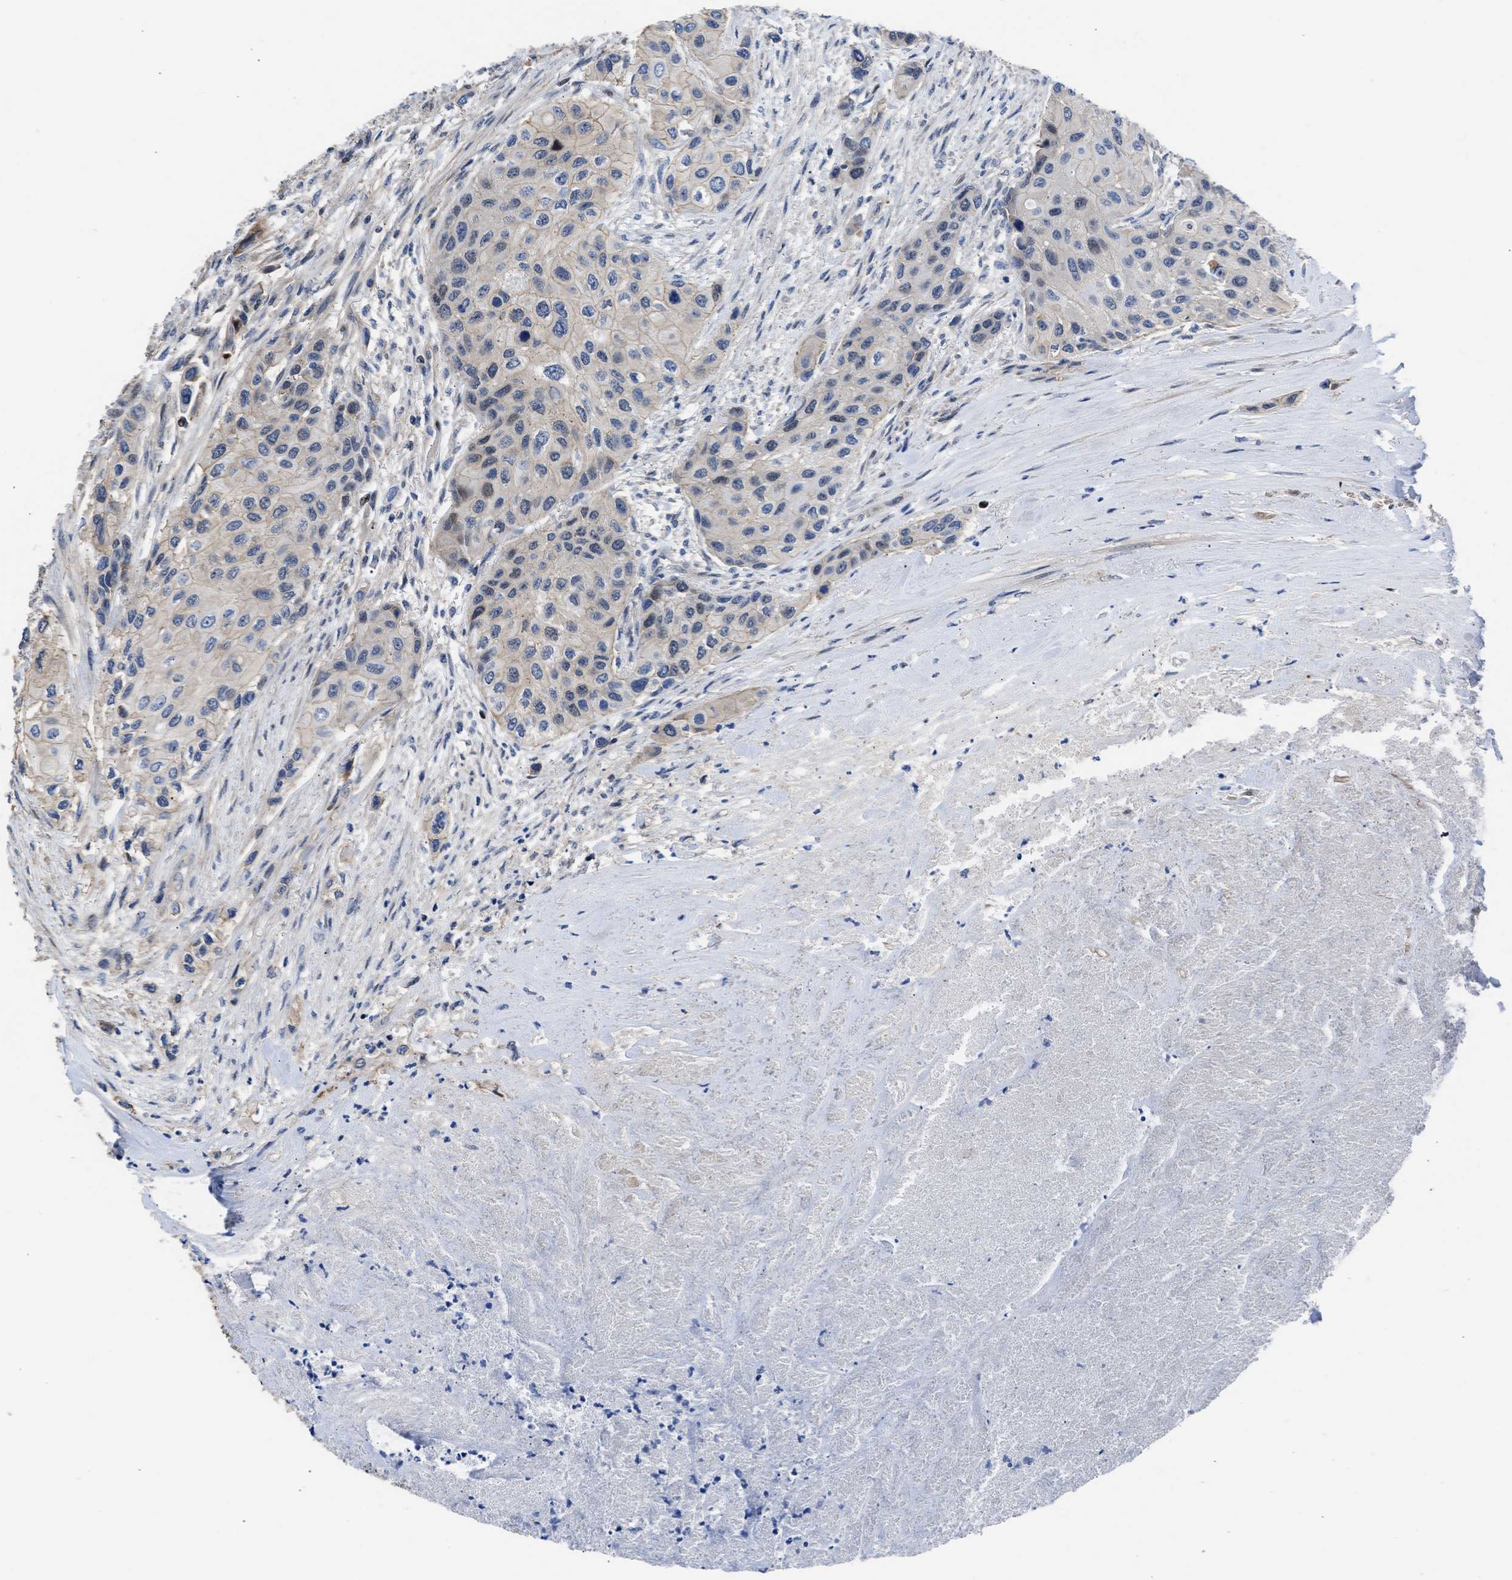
{"staining": {"intensity": "weak", "quantity": "<25%", "location": "cytoplasmic/membranous,nuclear"}, "tissue": "urothelial cancer", "cell_type": "Tumor cells", "image_type": "cancer", "snomed": [{"axis": "morphology", "description": "Urothelial carcinoma, High grade"}, {"axis": "topography", "description": "Urinary bladder"}], "caption": "A micrograph of human urothelial cancer is negative for staining in tumor cells.", "gene": "MAS1L", "patient": {"sex": "female", "age": 56}}